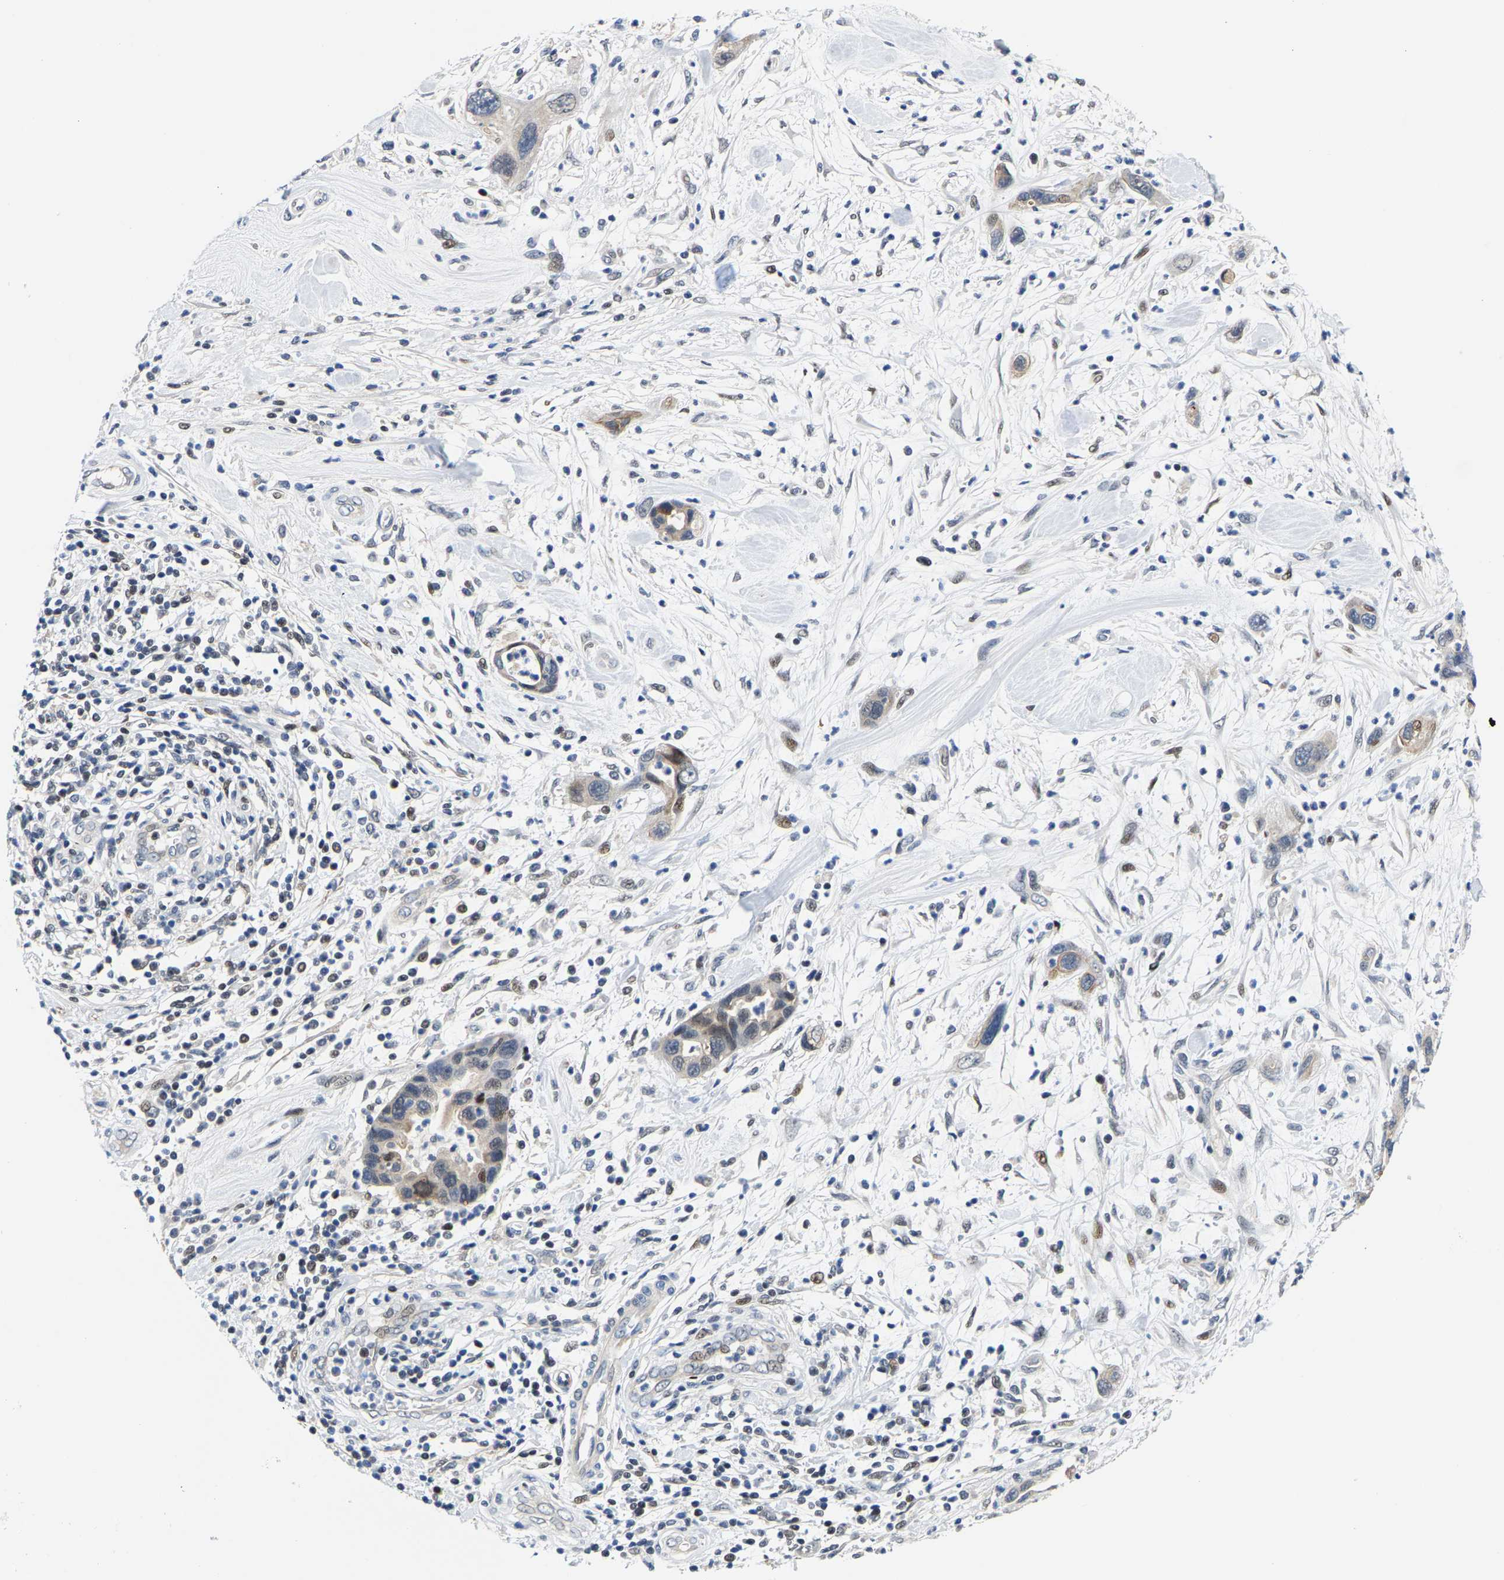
{"staining": {"intensity": "weak", "quantity": "25%-75%", "location": "nuclear"}, "tissue": "pancreatic cancer", "cell_type": "Tumor cells", "image_type": "cancer", "snomed": [{"axis": "morphology", "description": "Adenocarcinoma, NOS"}, {"axis": "topography", "description": "Pancreas"}], "caption": "Pancreatic cancer (adenocarcinoma) tissue reveals weak nuclear expression in approximately 25%-75% of tumor cells", "gene": "GTPBP10", "patient": {"sex": "female", "age": 70}}